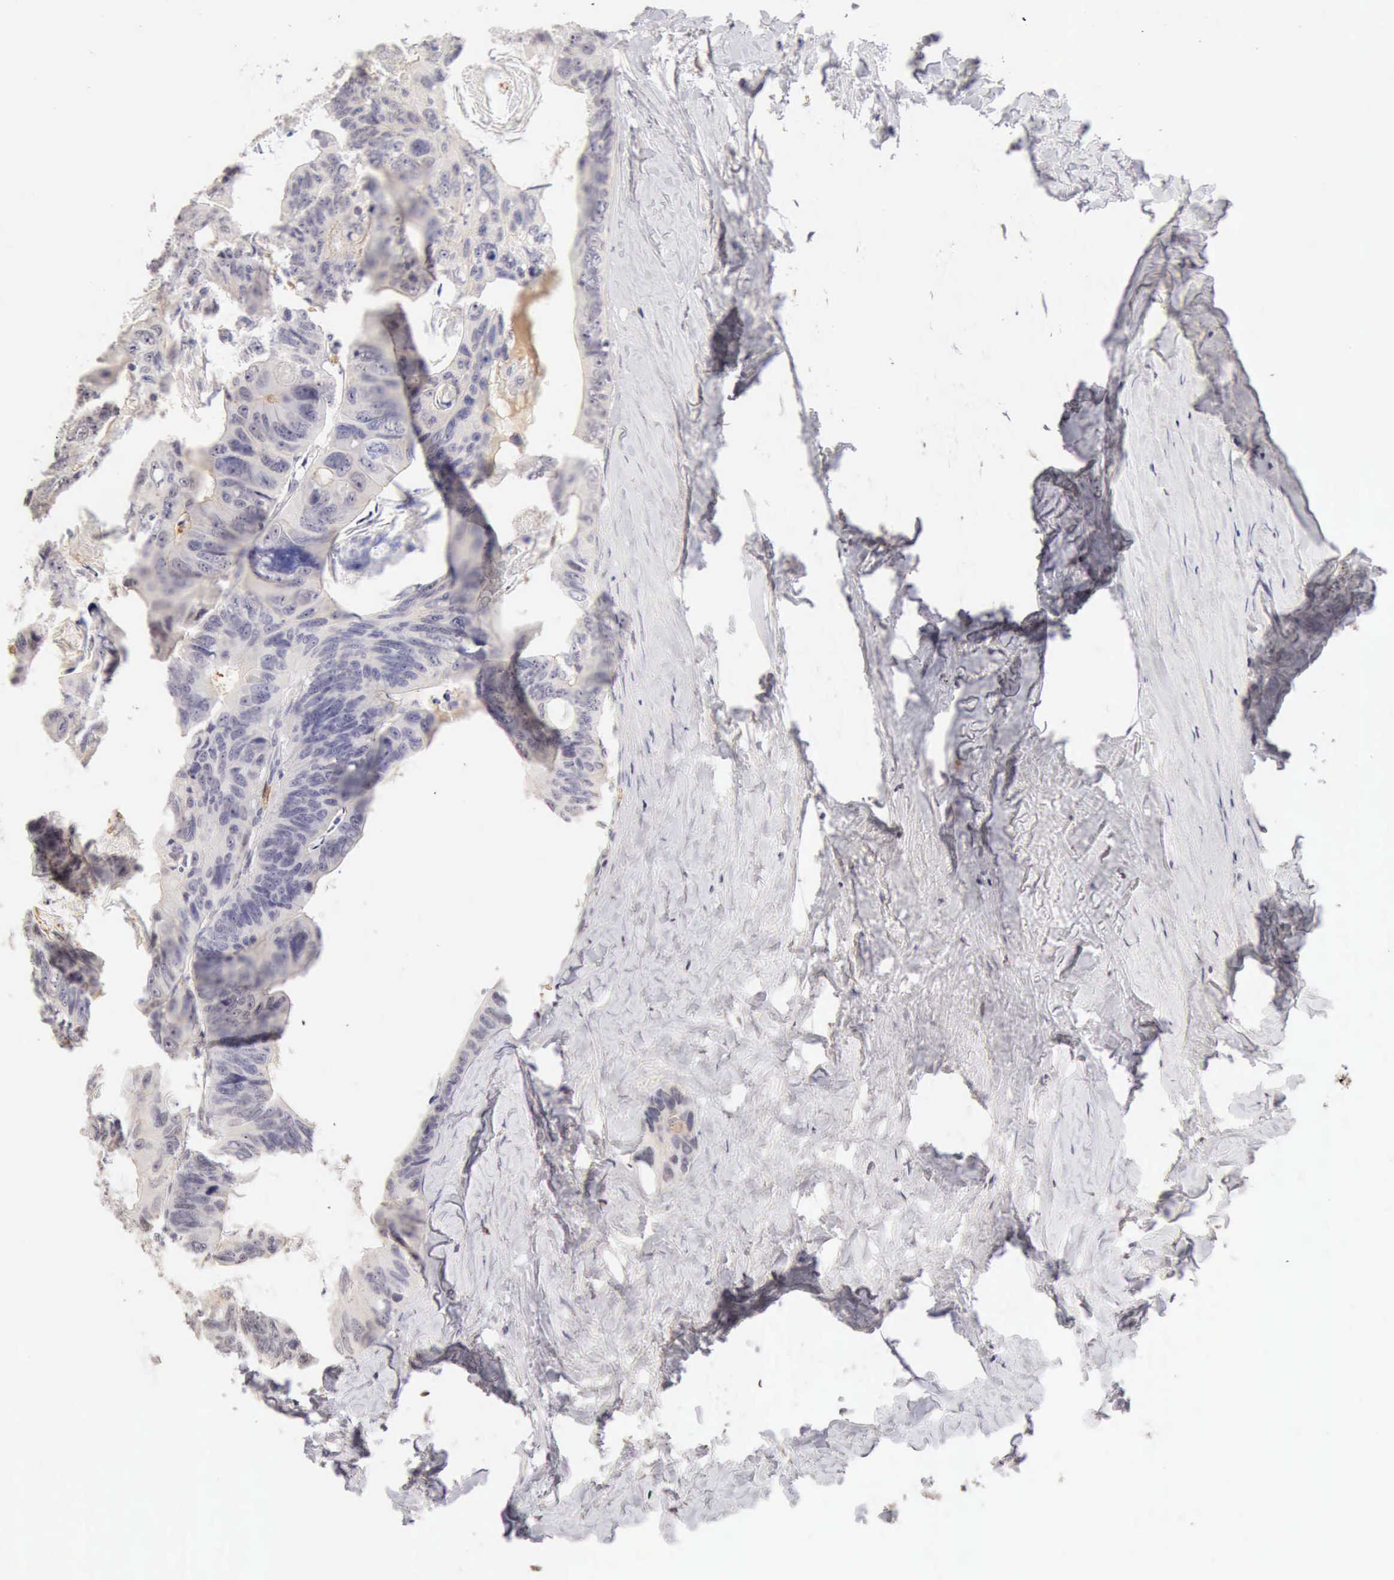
{"staining": {"intensity": "weak", "quantity": "25%-75%", "location": "cytoplasmic/membranous"}, "tissue": "colorectal cancer", "cell_type": "Tumor cells", "image_type": "cancer", "snomed": [{"axis": "morphology", "description": "Adenocarcinoma, NOS"}, {"axis": "topography", "description": "Colon"}], "caption": "A brown stain highlights weak cytoplasmic/membranous positivity of a protein in colorectal cancer (adenocarcinoma) tumor cells.", "gene": "CFI", "patient": {"sex": "female", "age": 55}}